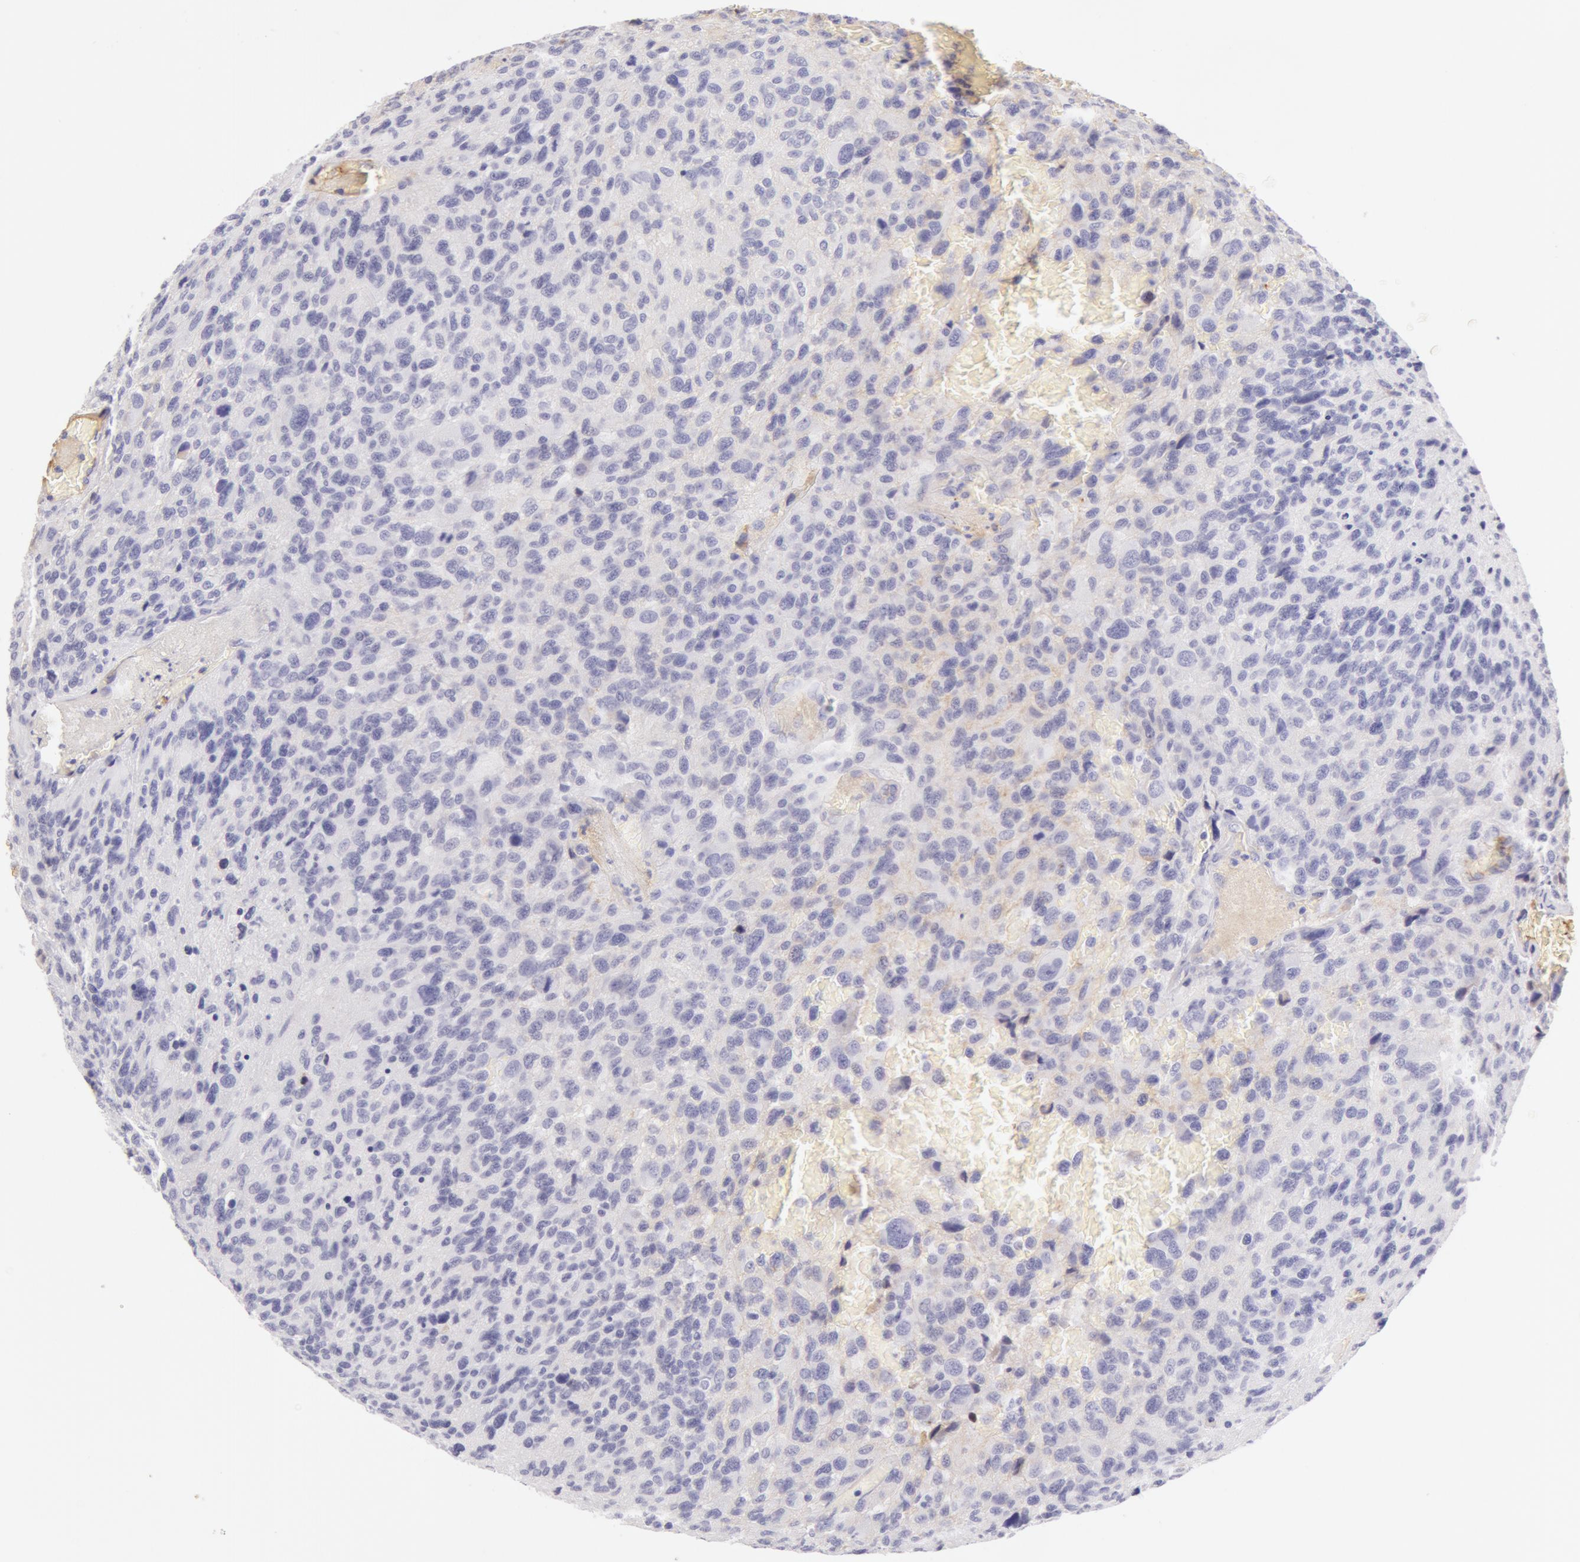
{"staining": {"intensity": "negative", "quantity": "none", "location": "none"}, "tissue": "glioma", "cell_type": "Tumor cells", "image_type": "cancer", "snomed": [{"axis": "morphology", "description": "Glioma, malignant, High grade"}, {"axis": "topography", "description": "Brain"}], "caption": "This image is of glioma stained with IHC to label a protein in brown with the nuclei are counter-stained blue. There is no staining in tumor cells.", "gene": "AHSG", "patient": {"sex": "male", "age": 69}}